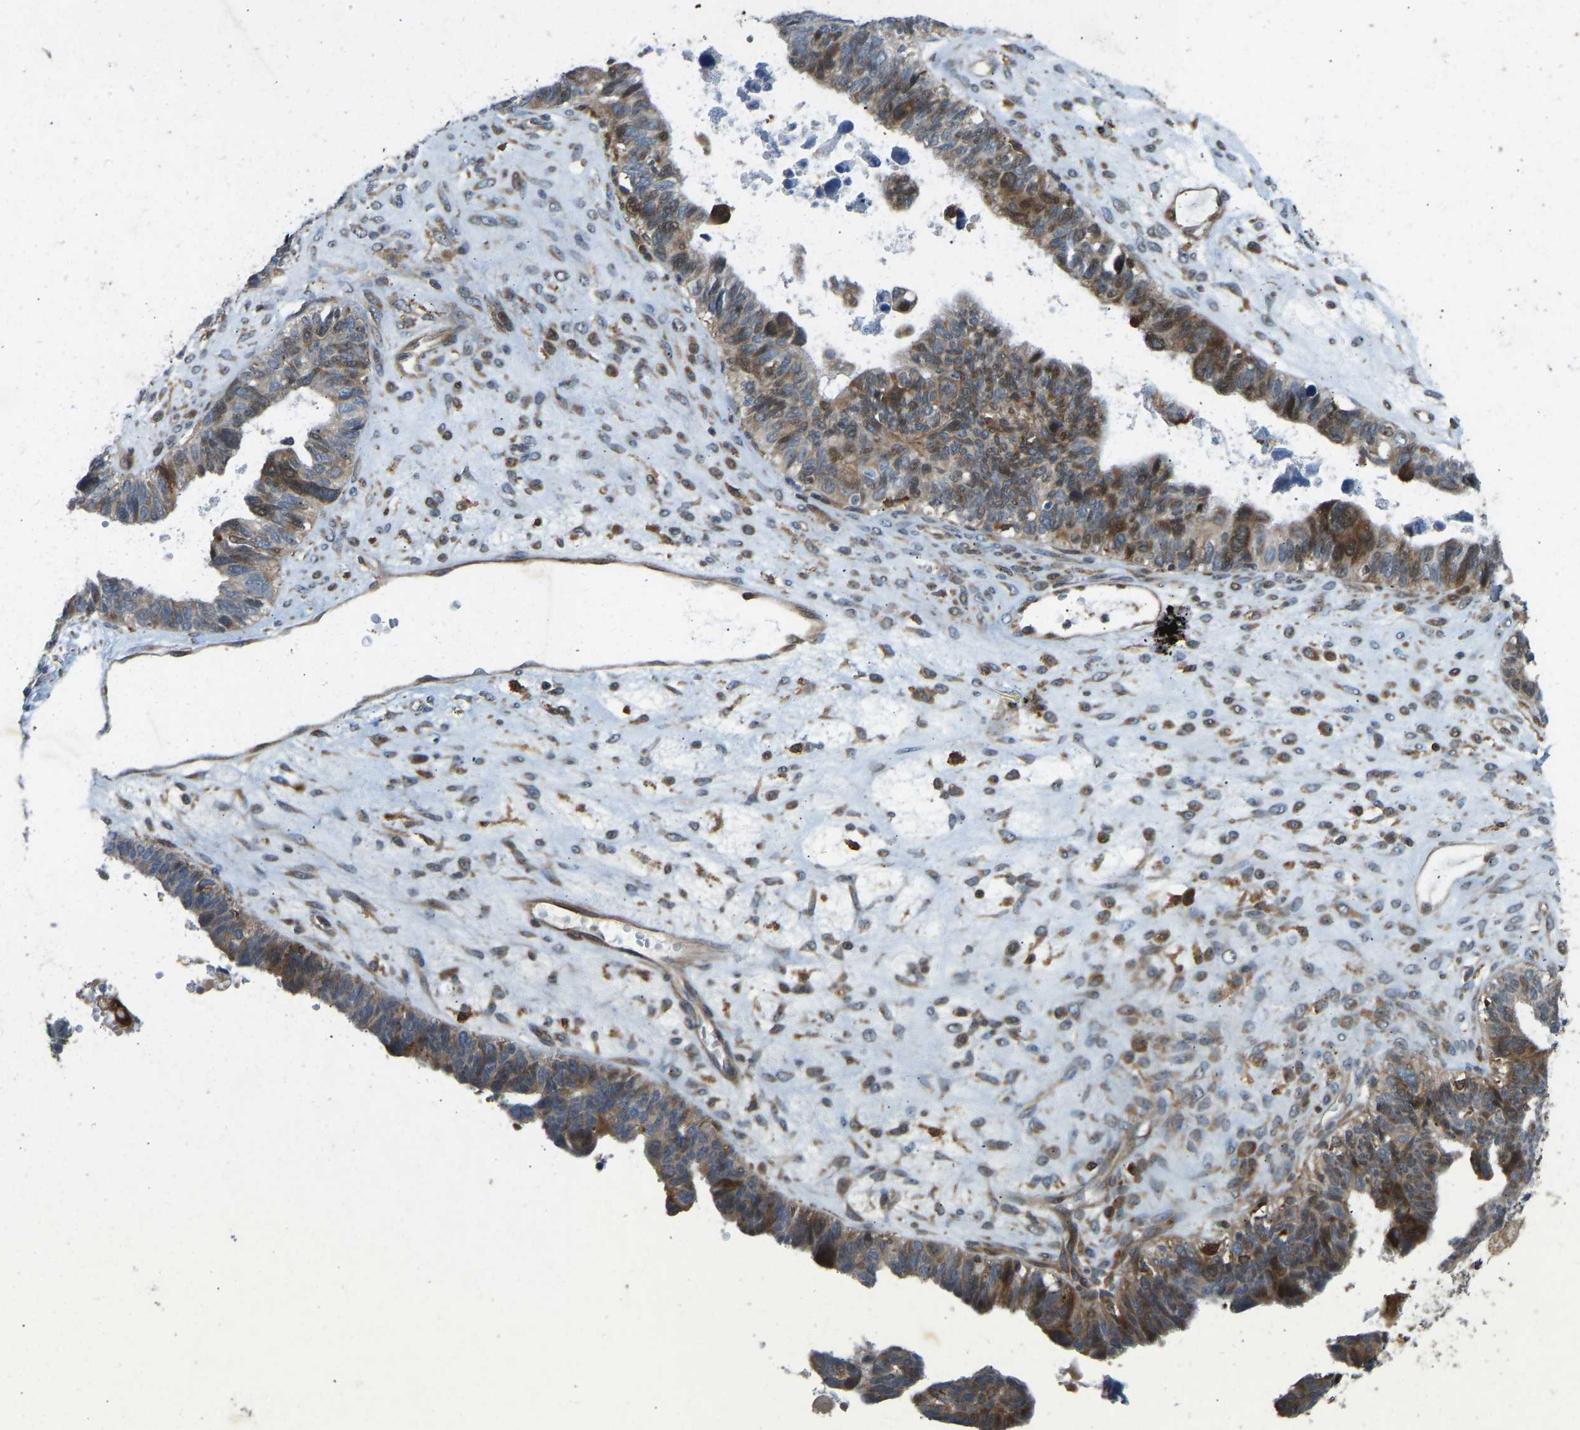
{"staining": {"intensity": "moderate", "quantity": ">75%", "location": "cytoplasmic/membranous"}, "tissue": "ovarian cancer", "cell_type": "Tumor cells", "image_type": "cancer", "snomed": [{"axis": "morphology", "description": "Cystadenocarcinoma, serous, NOS"}, {"axis": "topography", "description": "Ovary"}], "caption": "A histopathology image of human ovarian serous cystadenocarcinoma stained for a protein displays moderate cytoplasmic/membranous brown staining in tumor cells. Using DAB (brown) and hematoxylin (blue) stains, captured at high magnification using brightfield microscopy.", "gene": "OS9", "patient": {"sex": "female", "age": 79}}